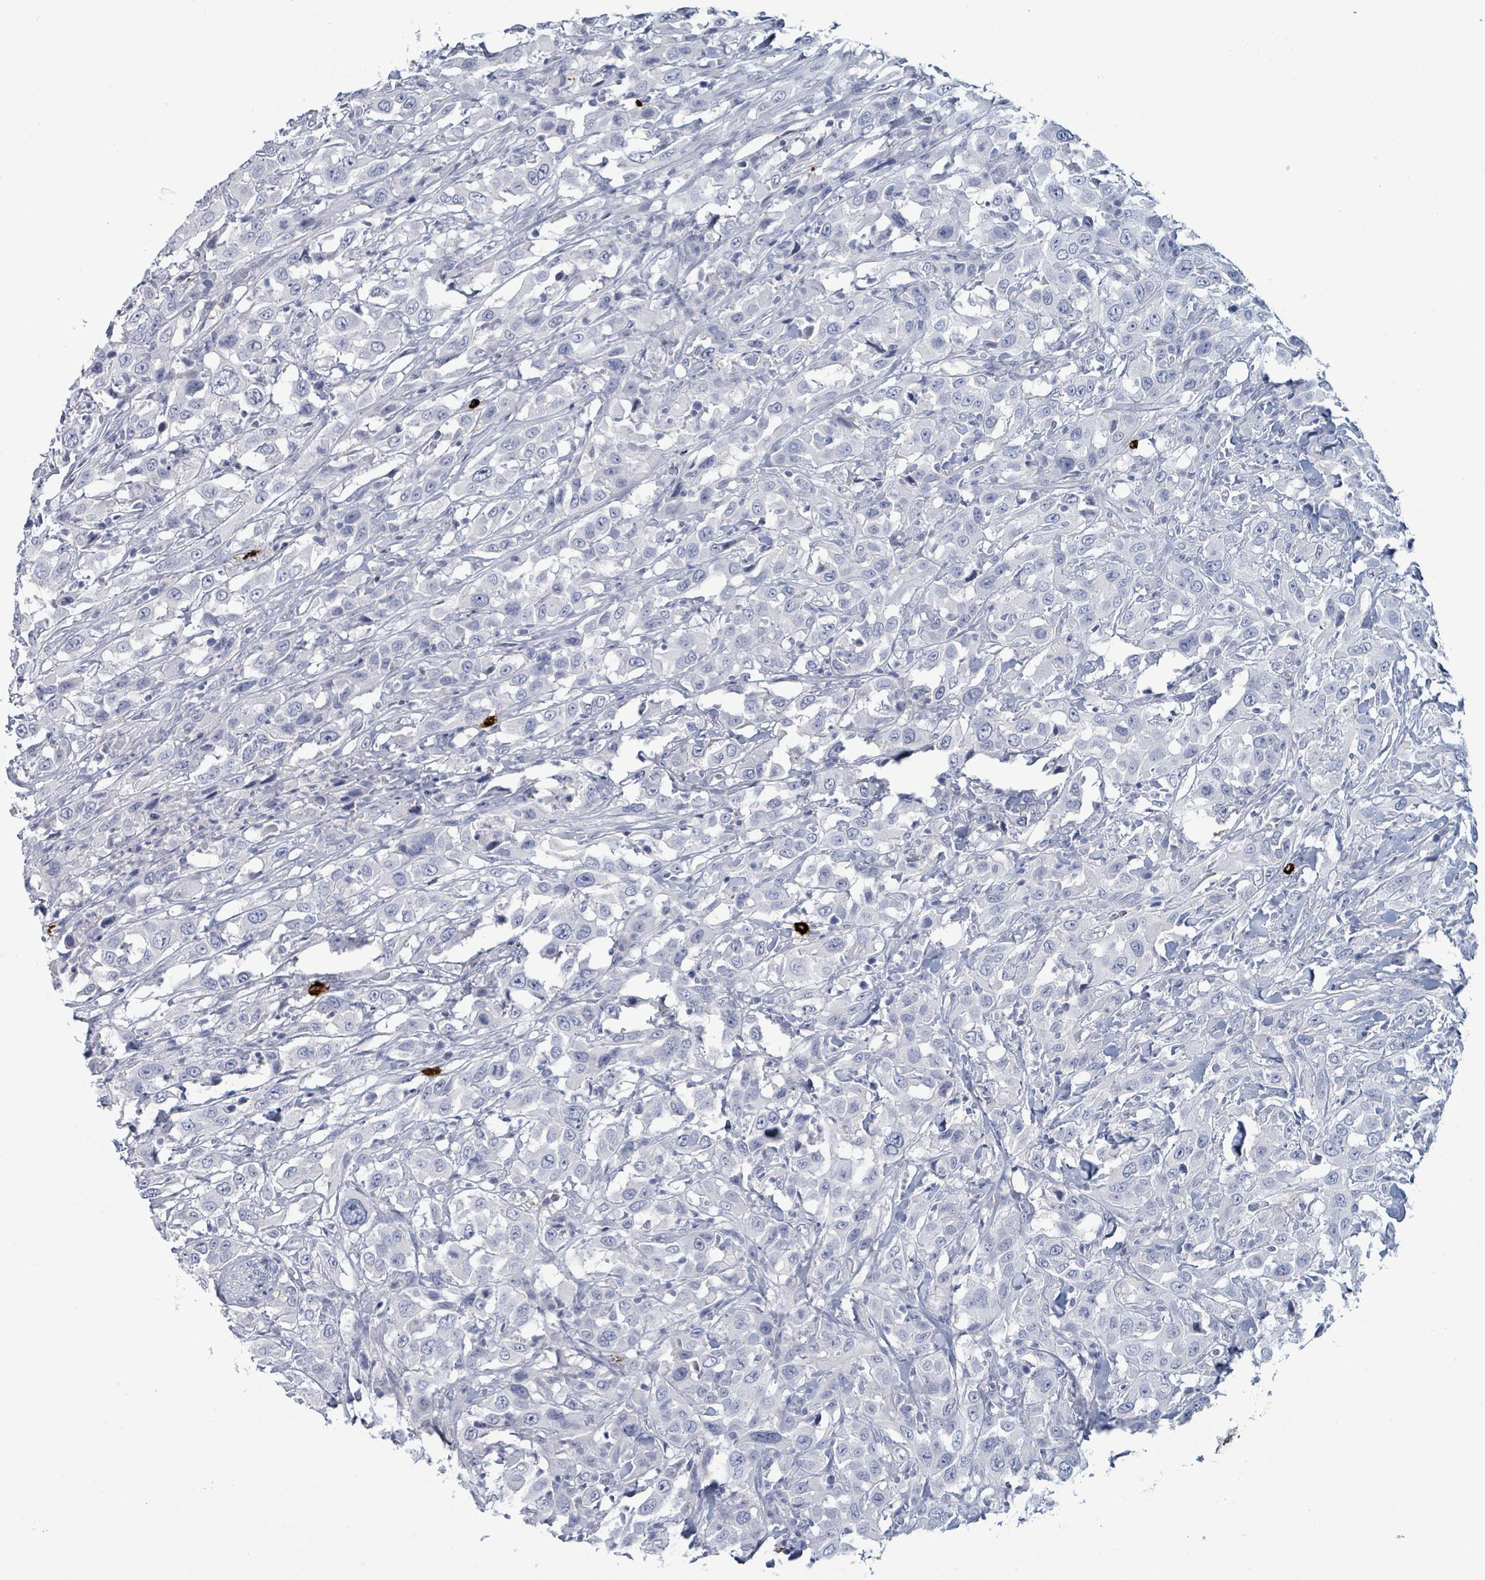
{"staining": {"intensity": "negative", "quantity": "none", "location": "none"}, "tissue": "urothelial cancer", "cell_type": "Tumor cells", "image_type": "cancer", "snomed": [{"axis": "morphology", "description": "Urothelial carcinoma, High grade"}, {"axis": "topography", "description": "Urinary bladder"}], "caption": "Tumor cells show no significant protein positivity in urothelial cancer.", "gene": "VPS13D", "patient": {"sex": "male", "age": 61}}